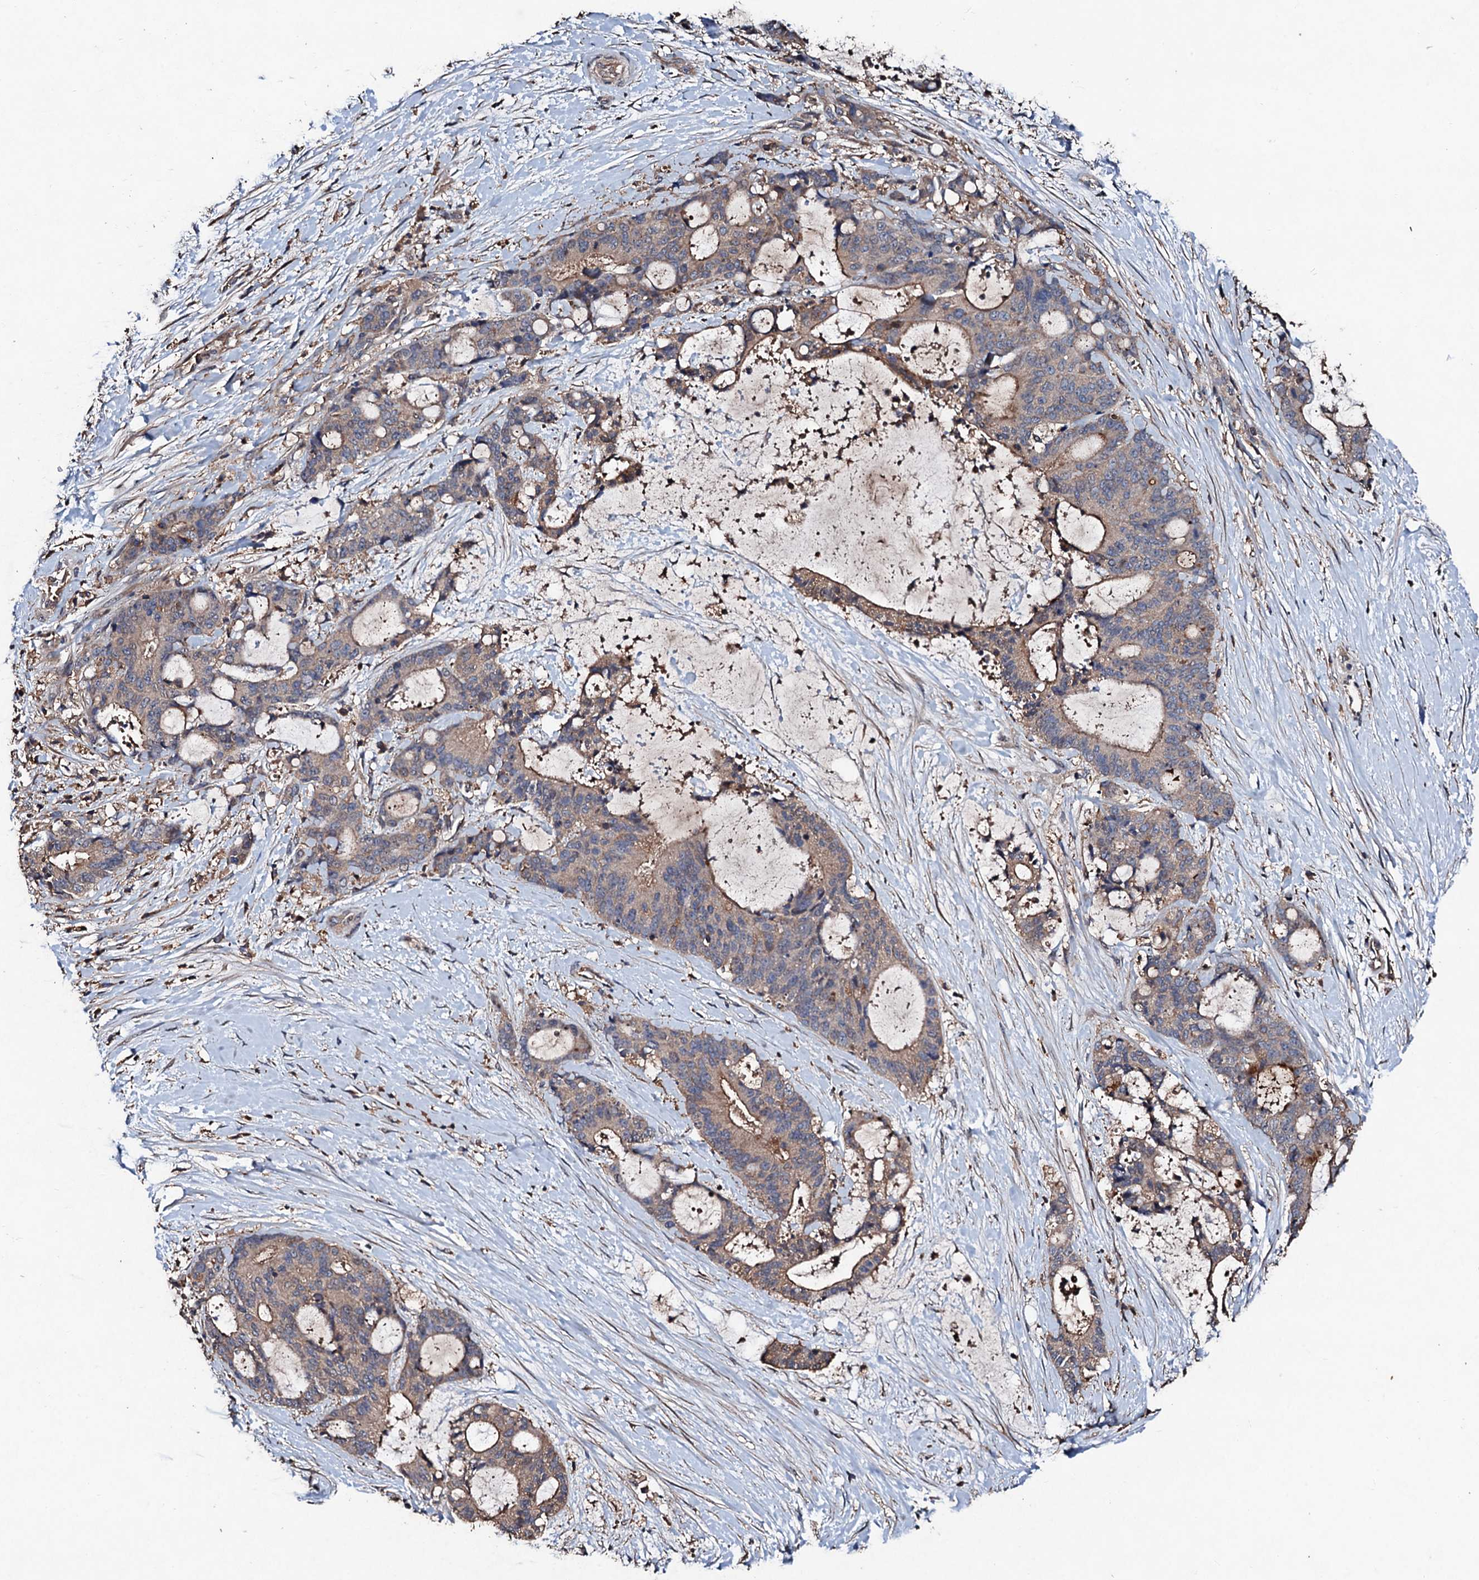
{"staining": {"intensity": "weak", "quantity": ">75%", "location": "cytoplasmic/membranous"}, "tissue": "liver cancer", "cell_type": "Tumor cells", "image_type": "cancer", "snomed": [{"axis": "morphology", "description": "Normal tissue, NOS"}, {"axis": "morphology", "description": "Cholangiocarcinoma"}, {"axis": "topography", "description": "Liver"}, {"axis": "topography", "description": "Peripheral nerve tissue"}], "caption": "Protein staining exhibits weak cytoplasmic/membranous staining in approximately >75% of tumor cells in liver cancer. (DAB = brown stain, brightfield microscopy at high magnification).", "gene": "KERA", "patient": {"sex": "female", "age": 73}}